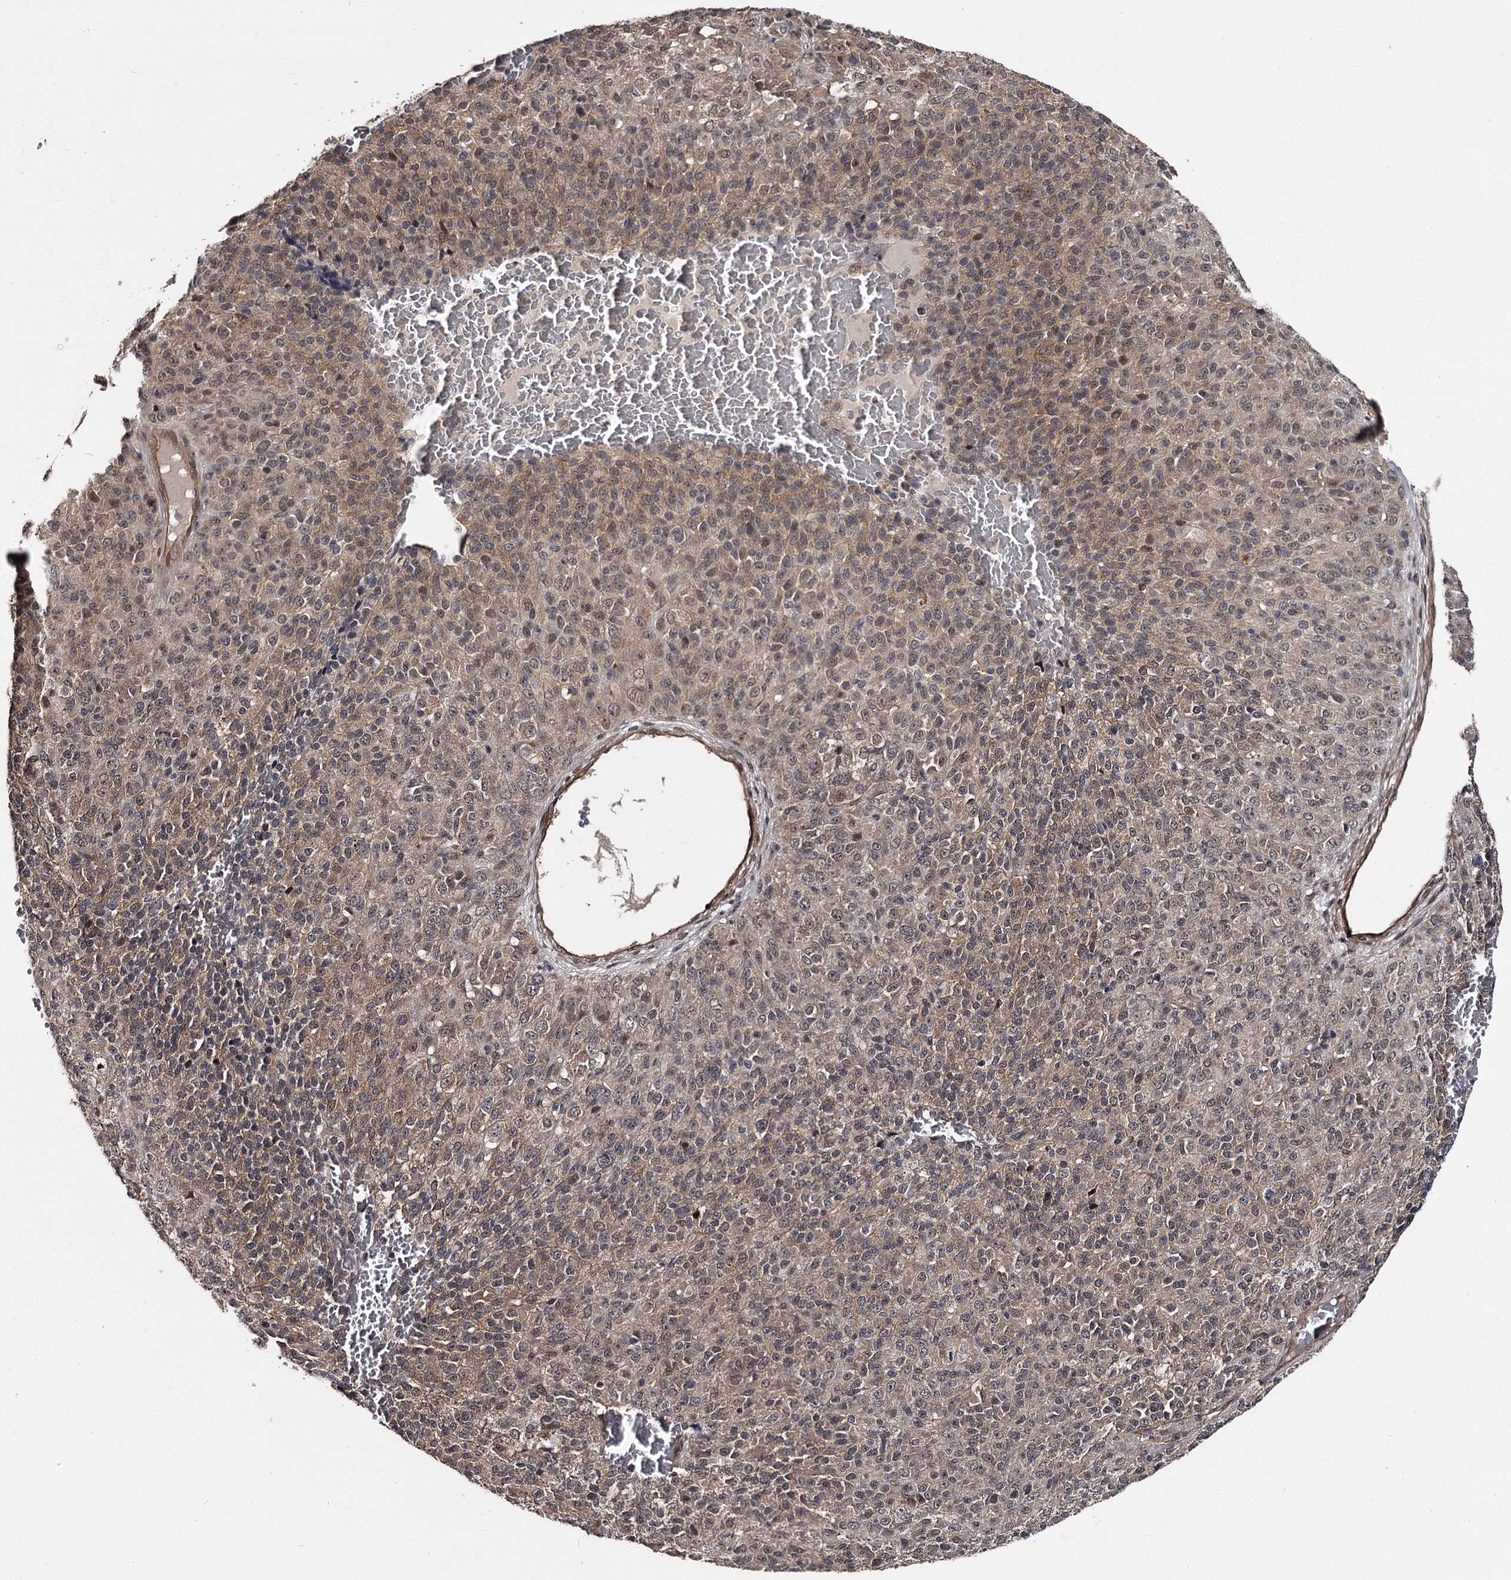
{"staining": {"intensity": "moderate", "quantity": ">75%", "location": "cytoplasmic/membranous,nuclear"}, "tissue": "melanoma", "cell_type": "Tumor cells", "image_type": "cancer", "snomed": [{"axis": "morphology", "description": "Malignant melanoma, Metastatic site"}, {"axis": "topography", "description": "Brain"}], "caption": "Tumor cells display medium levels of moderate cytoplasmic/membranous and nuclear staining in about >75% of cells in melanoma.", "gene": "CDC42EP2", "patient": {"sex": "female", "age": 56}}